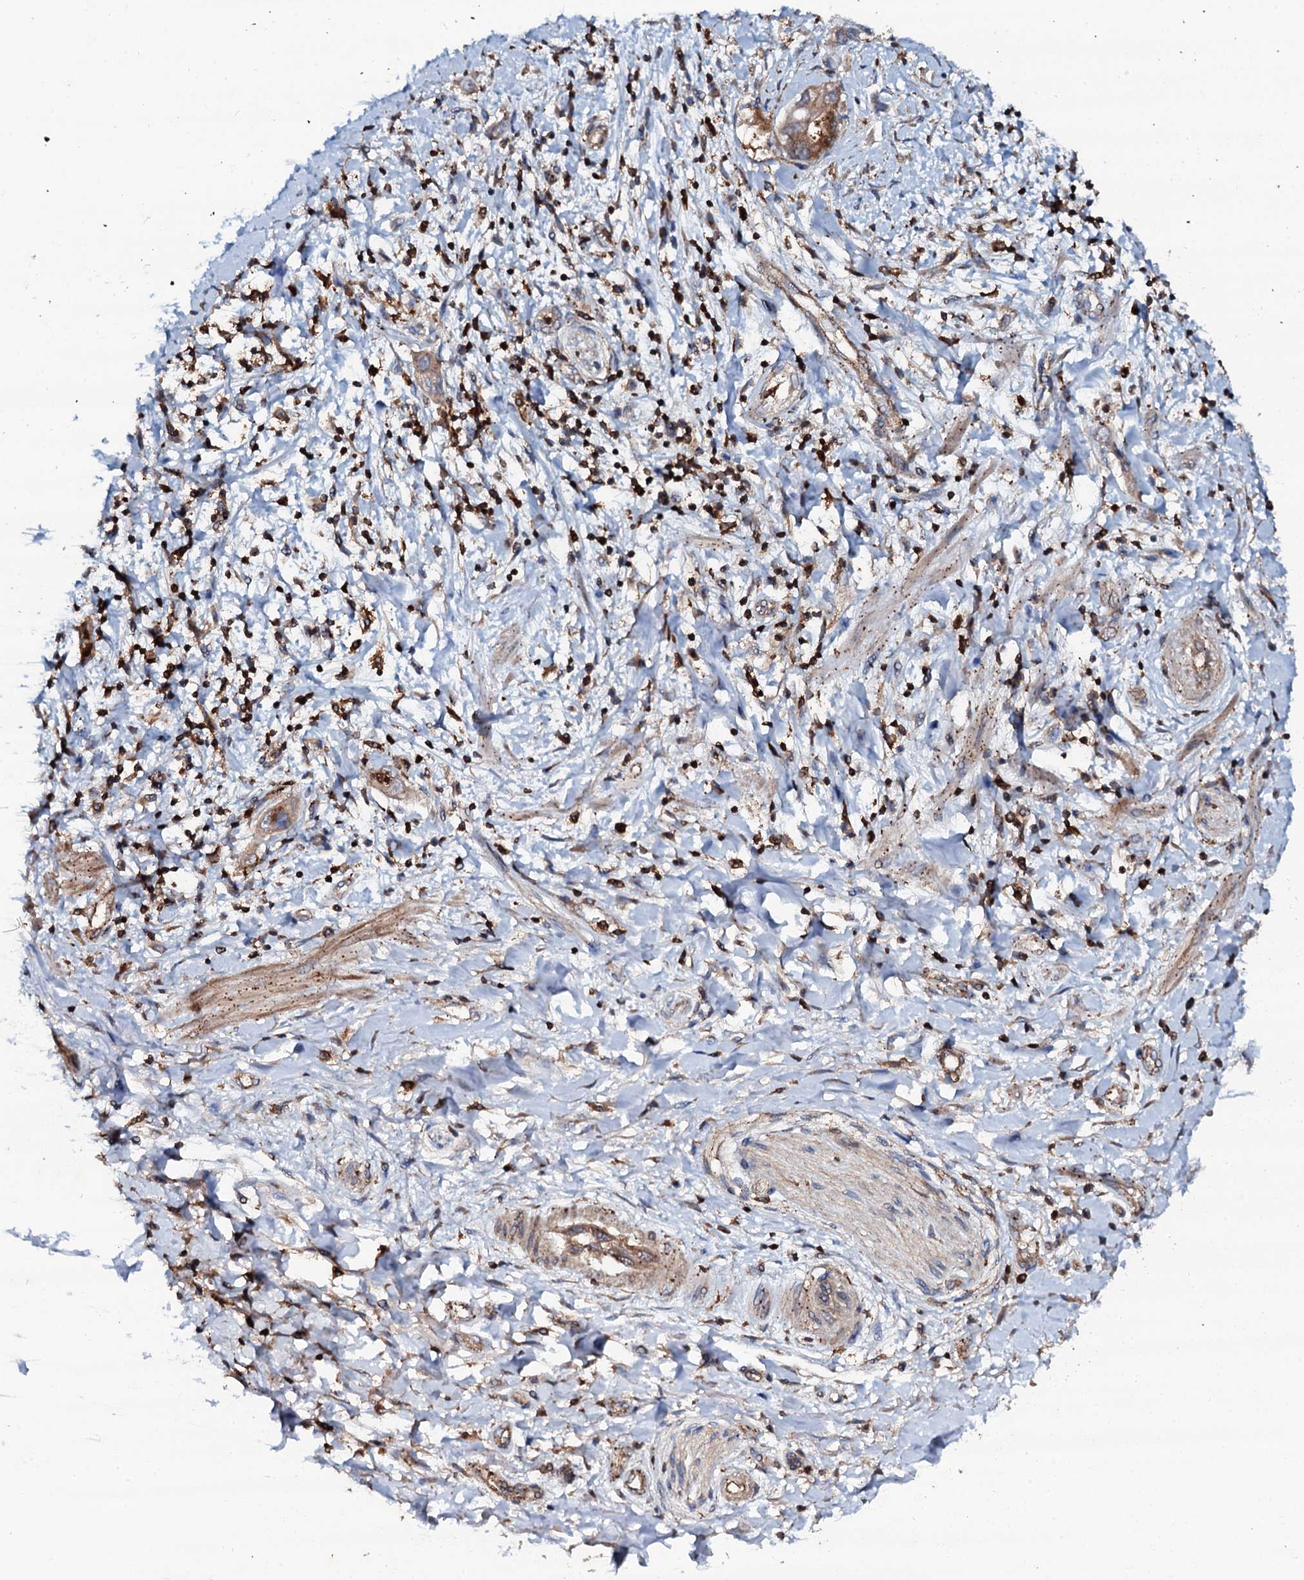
{"staining": {"intensity": "moderate", "quantity": ">75%", "location": "cytoplasmic/membranous"}, "tissue": "pancreatic cancer", "cell_type": "Tumor cells", "image_type": "cancer", "snomed": [{"axis": "morphology", "description": "Adenocarcinoma, NOS"}, {"axis": "topography", "description": "Pancreas"}], "caption": "Protein expression analysis of human pancreatic cancer reveals moderate cytoplasmic/membranous expression in about >75% of tumor cells.", "gene": "GRK2", "patient": {"sex": "female", "age": 73}}